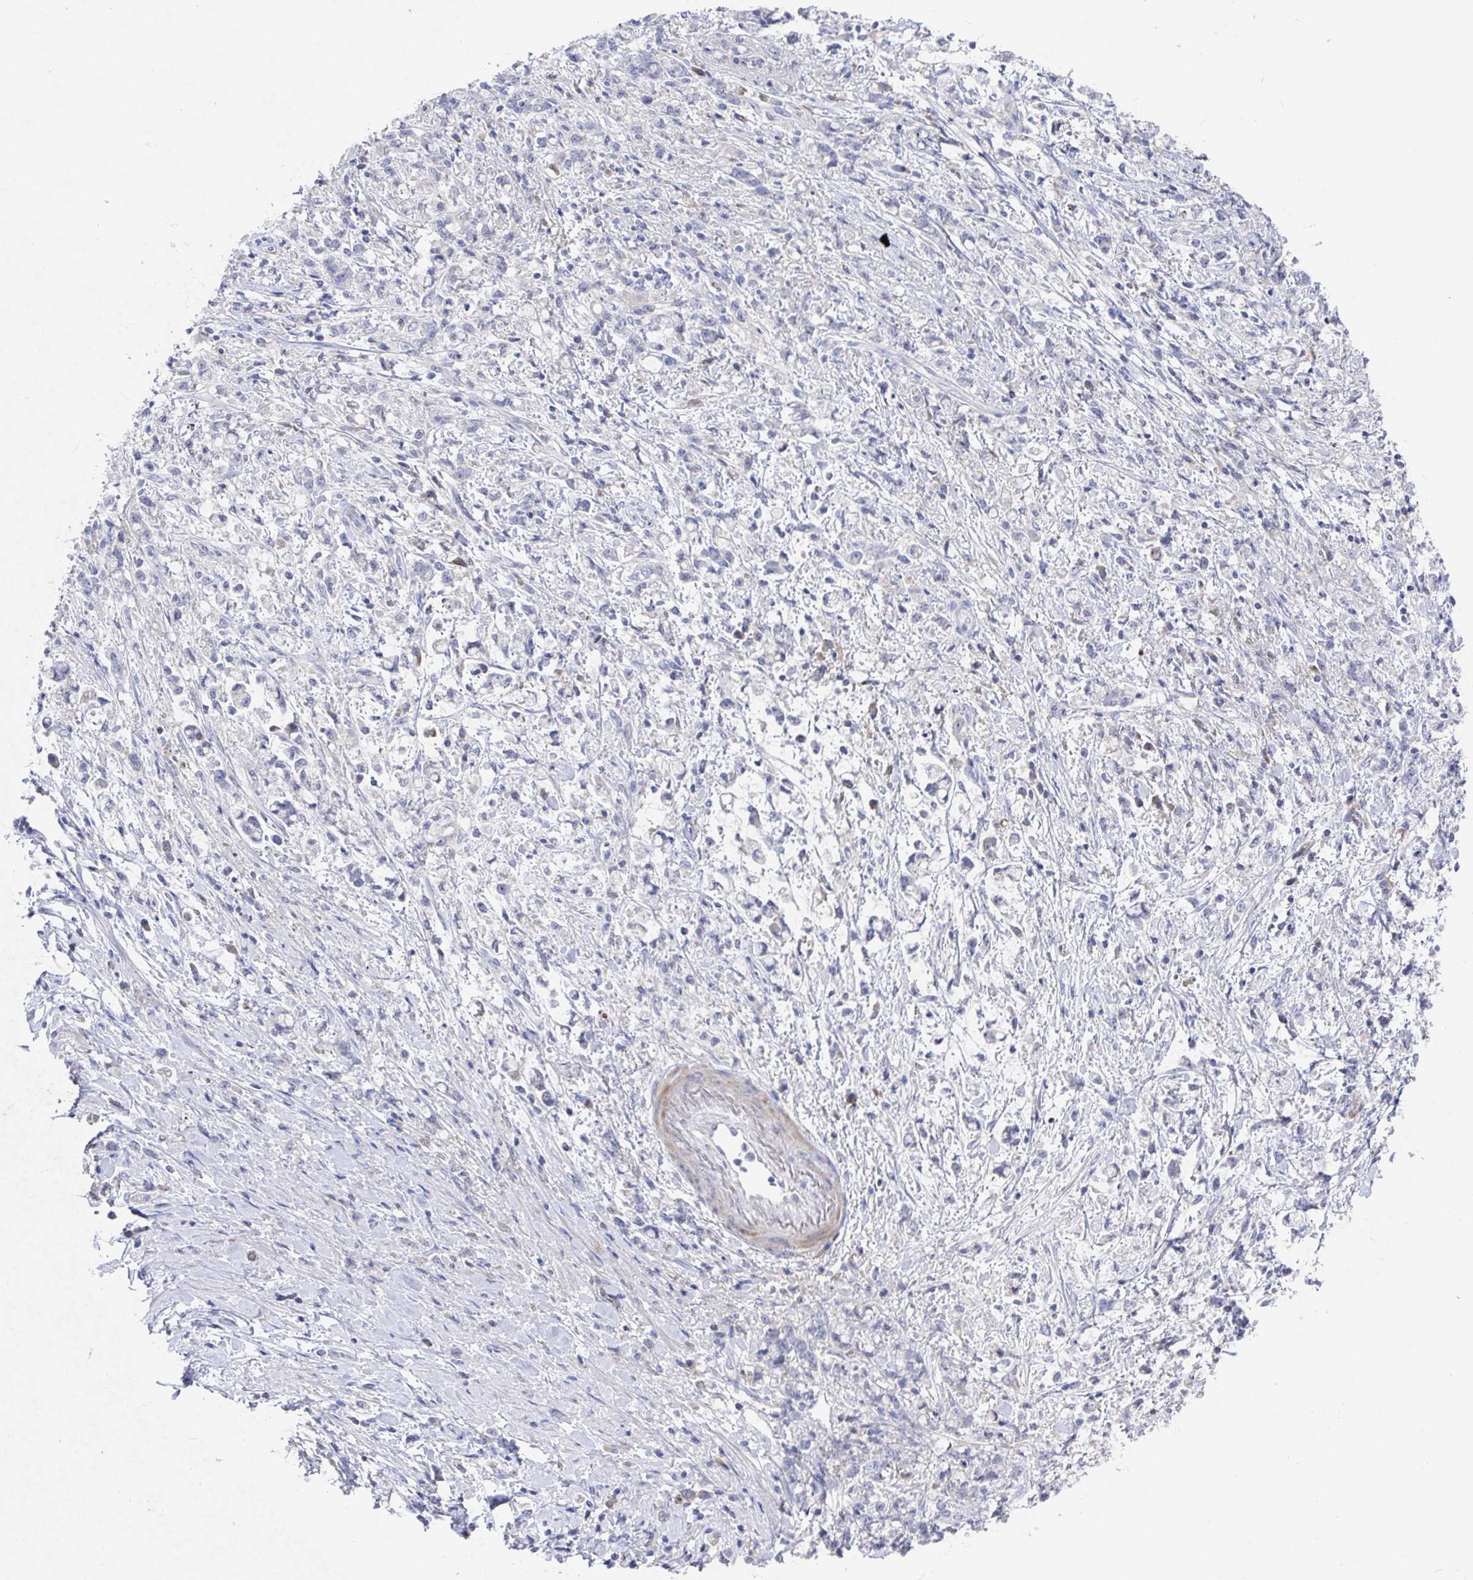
{"staining": {"intensity": "negative", "quantity": "none", "location": "none"}, "tissue": "stomach cancer", "cell_type": "Tumor cells", "image_type": "cancer", "snomed": [{"axis": "morphology", "description": "Adenocarcinoma, NOS"}, {"axis": "topography", "description": "Stomach"}], "caption": "Immunohistochemistry (IHC) image of human stomach adenocarcinoma stained for a protein (brown), which reveals no expression in tumor cells.", "gene": "GPR148", "patient": {"sex": "female", "age": 60}}